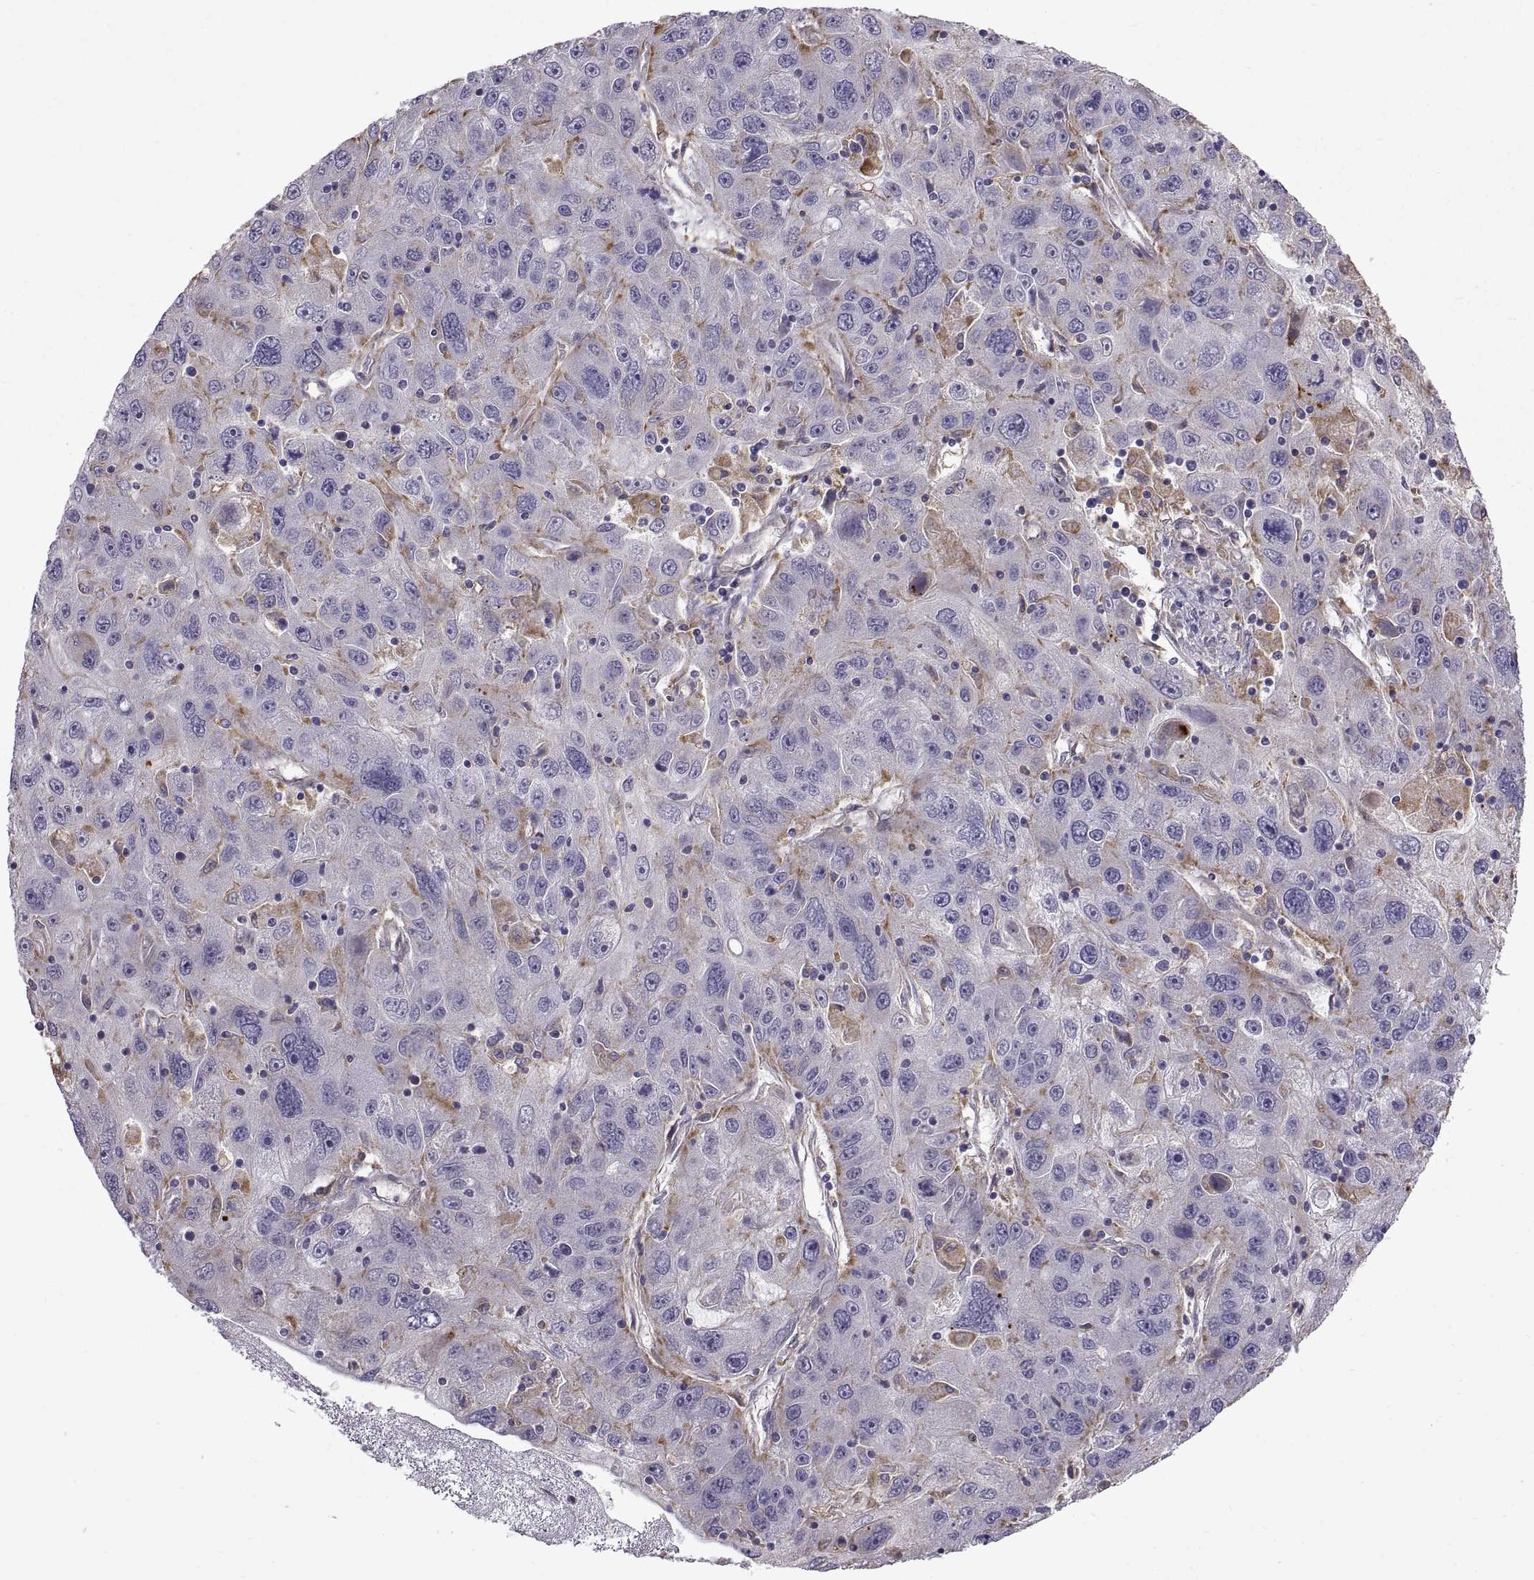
{"staining": {"intensity": "moderate", "quantity": "<25%", "location": "cytoplasmic/membranous"}, "tissue": "stomach cancer", "cell_type": "Tumor cells", "image_type": "cancer", "snomed": [{"axis": "morphology", "description": "Adenocarcinoma, NOS"}, {"axis": "topography", "description": "Stomach"}], "caption": "Tumor cells show moderate cytoplasmic/membranous positivity in about <25% of cells in stomach cancer.", "gene": "ARSL", "patient": {"sex": "male", "age": 56}}